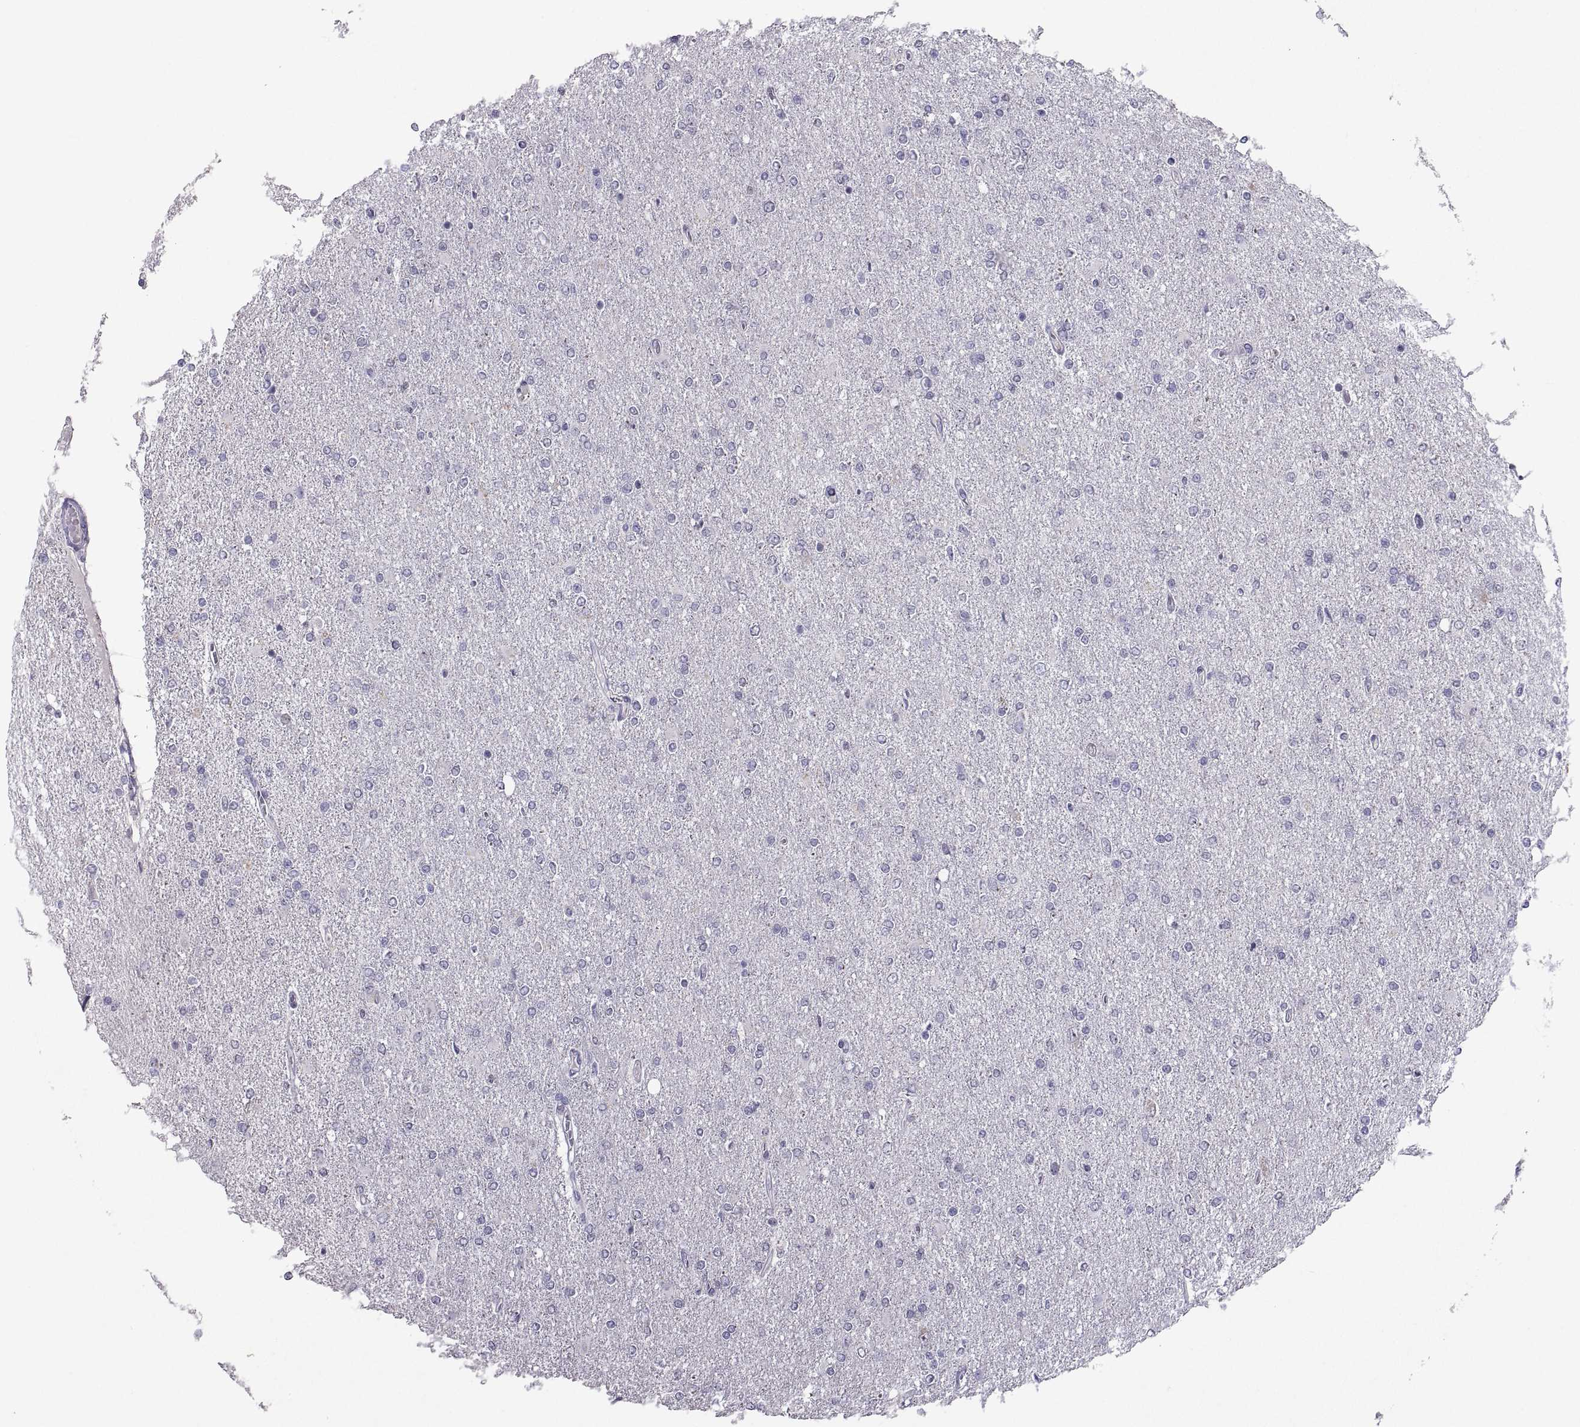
{"staining": {"intensity": "negative", "quantity": "none", "location": "none"}, "tissue": "glioma", "cell_type": "Tumor cells", "image_type": "cancer", "snomed": [{"axis": "morphology", "description": "Glioma, malignant, High grade"}, {"axis": "topography", "description": "Cerebral cortex"}], "caption": "Tumor cells are negative for protein expression in human glioma. (Immunohistochemistry (ihc), brightfield microscopy, high magnification).", "gene": "SOX21", "patient": {"sex": "male", "age": 70}}